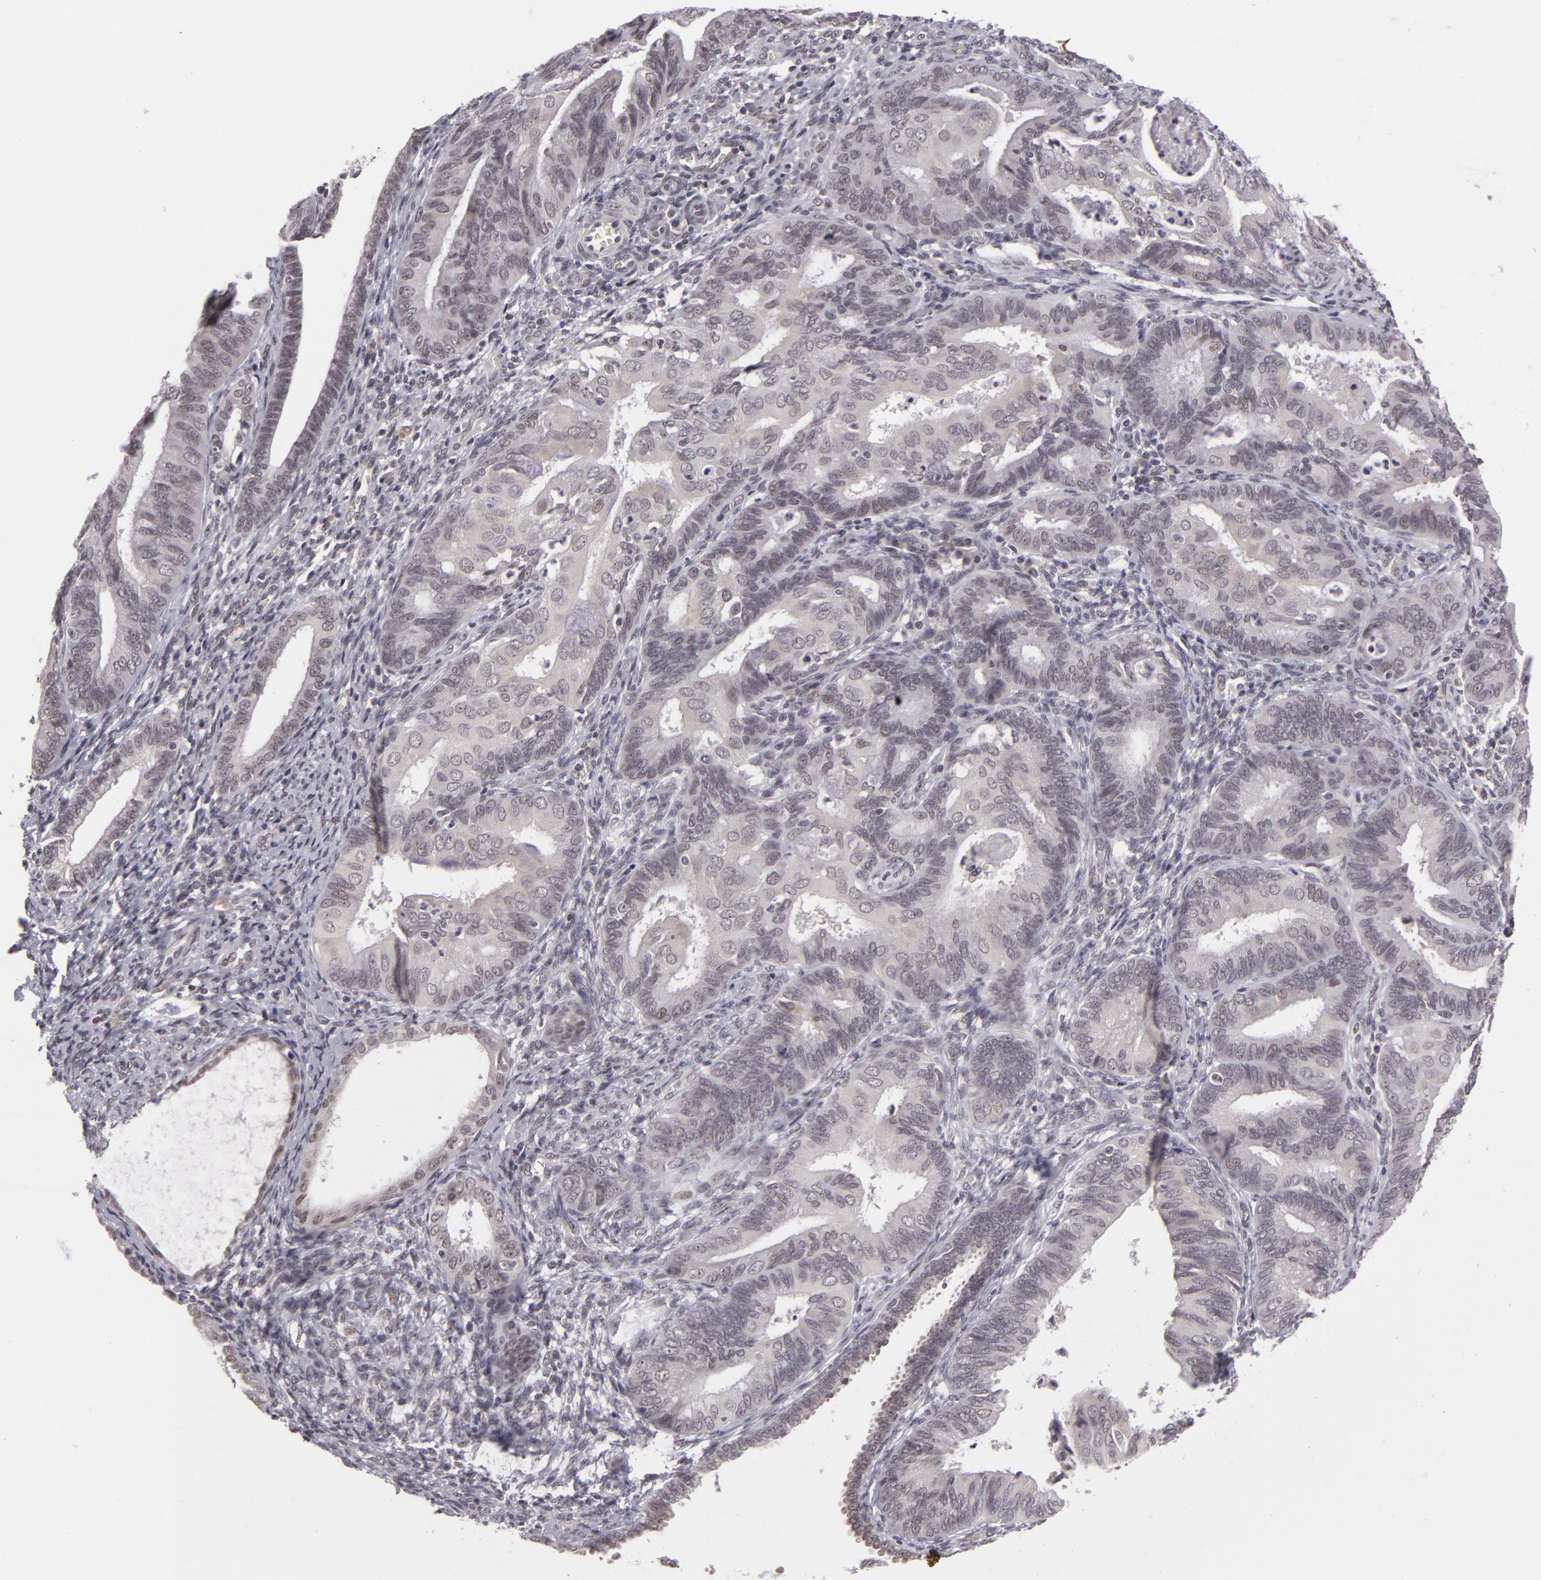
{"staining": {"intensity": "negative", "quantity": "none", "location": "none"}, "tissue": "endometrial cancer", "cell_type": "Tumor cells", "image_type": "cancer", "snomed": [{"axis": "morphology", "description": "Adenocarcinoma, NOS"}, {"axis": "topography", "description": "Endometrium"}], "caption": "DAB immunohistochemical staining of human endometrial cancer displays no significant staining in tumor cells. (Stains: DAB (3,3'-diaminobenzidine) immunohistochemistry (IHC) with hematoxylin counter stain, Microscopy: brightfield microscopy at high magnification).", "gene": "RRP7A", "patient": {"sex": "female", "age": 63}}